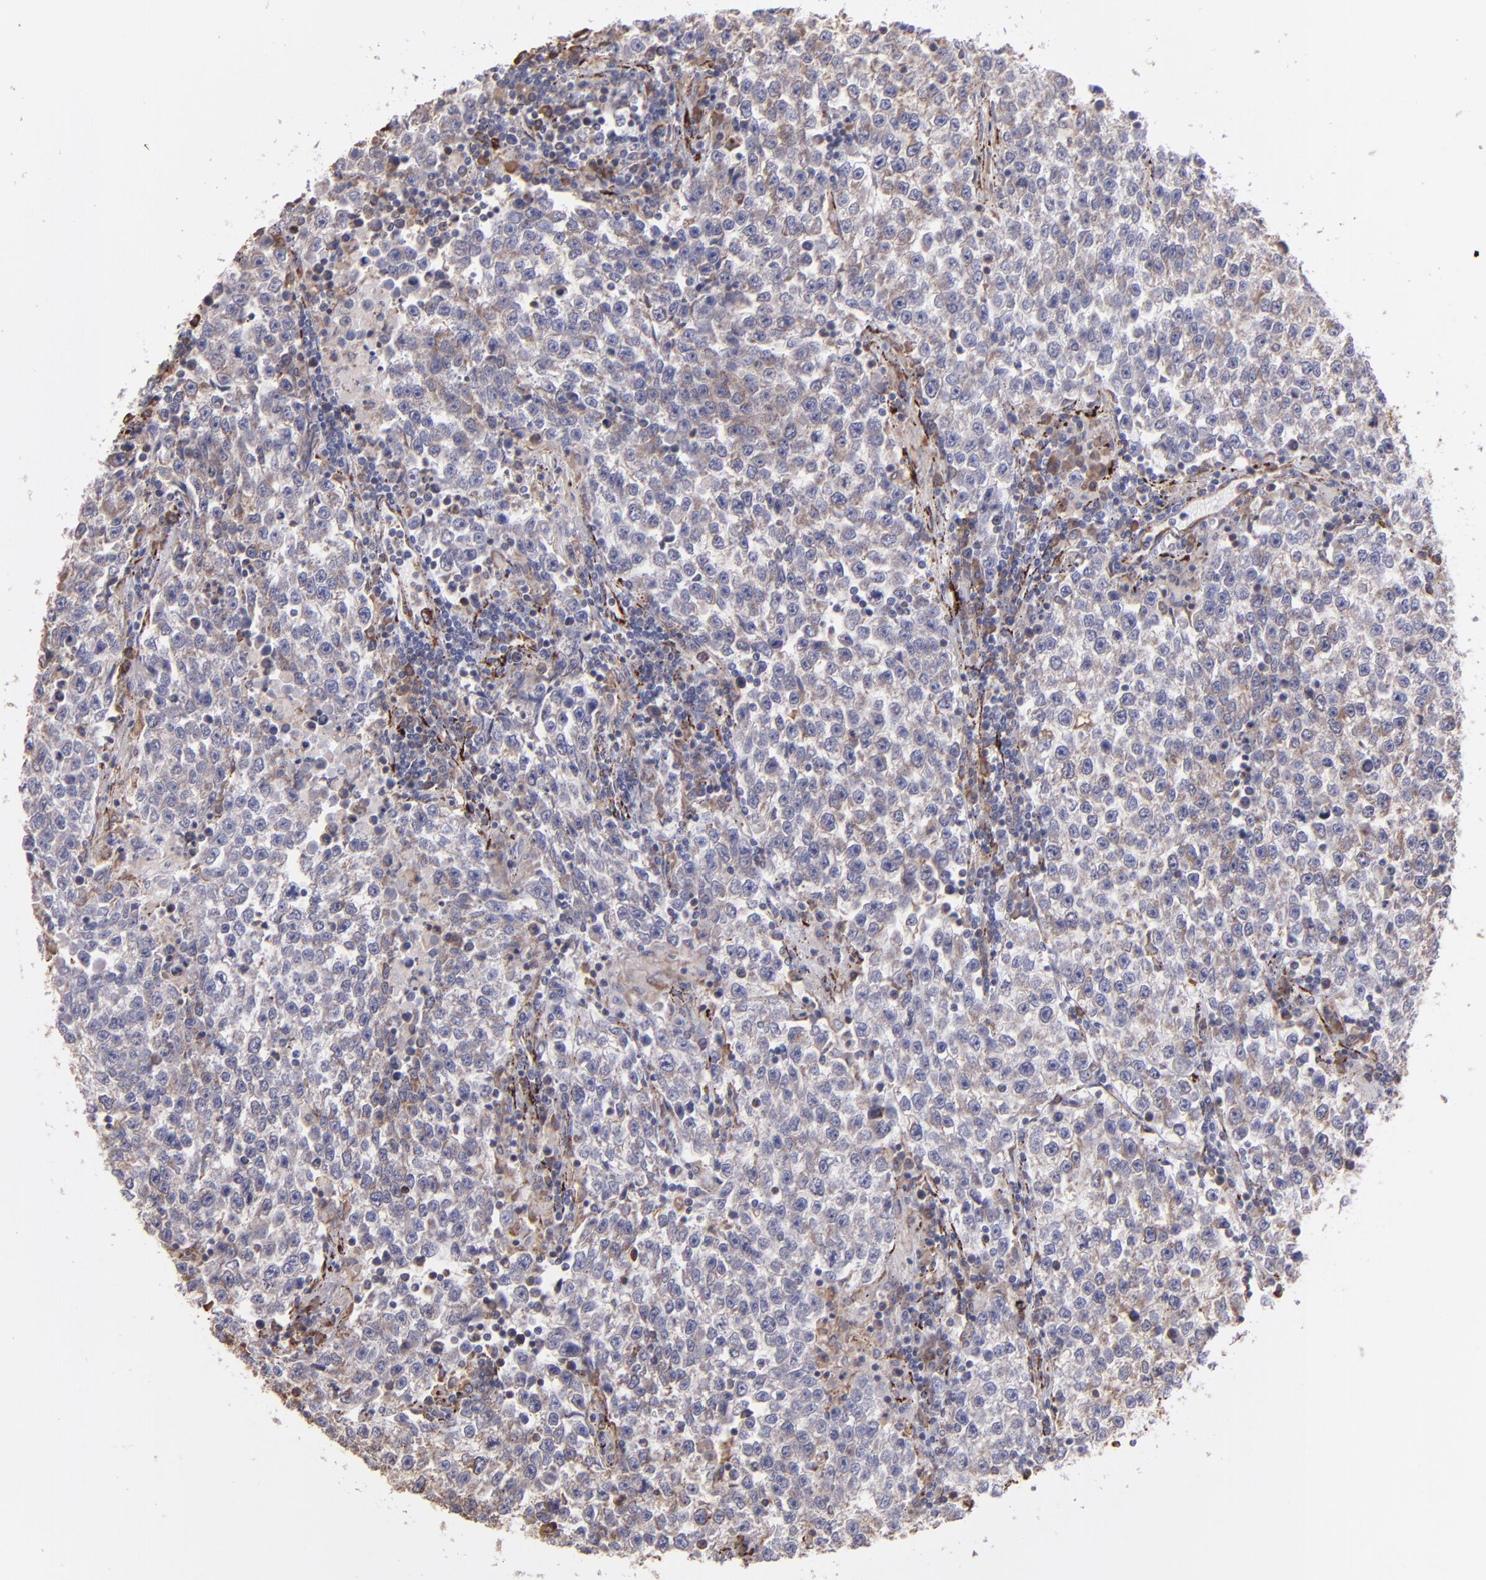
{"staining": {"intensity": "weak", "quantity": "25%-75%", "location": "cytoplasmic/membranous"}, "tissue": "testis cancer", "cell_type": "Tumor cells", "image_type": "cancer", "snomed": [{"axis": "morphology", "description": "Seminoma, NOS"}, {"axis": "topography", "description": "Testis"}], "caption": "Approximately 25%-75% of tumor cells in testis cancer (seminoma) show weak cytoplasmic/membranous protein positivity as visualized by brown immunohistochemical staining.", "gene": "MAOB", "patient": {"sex": "male", "age": 36}}